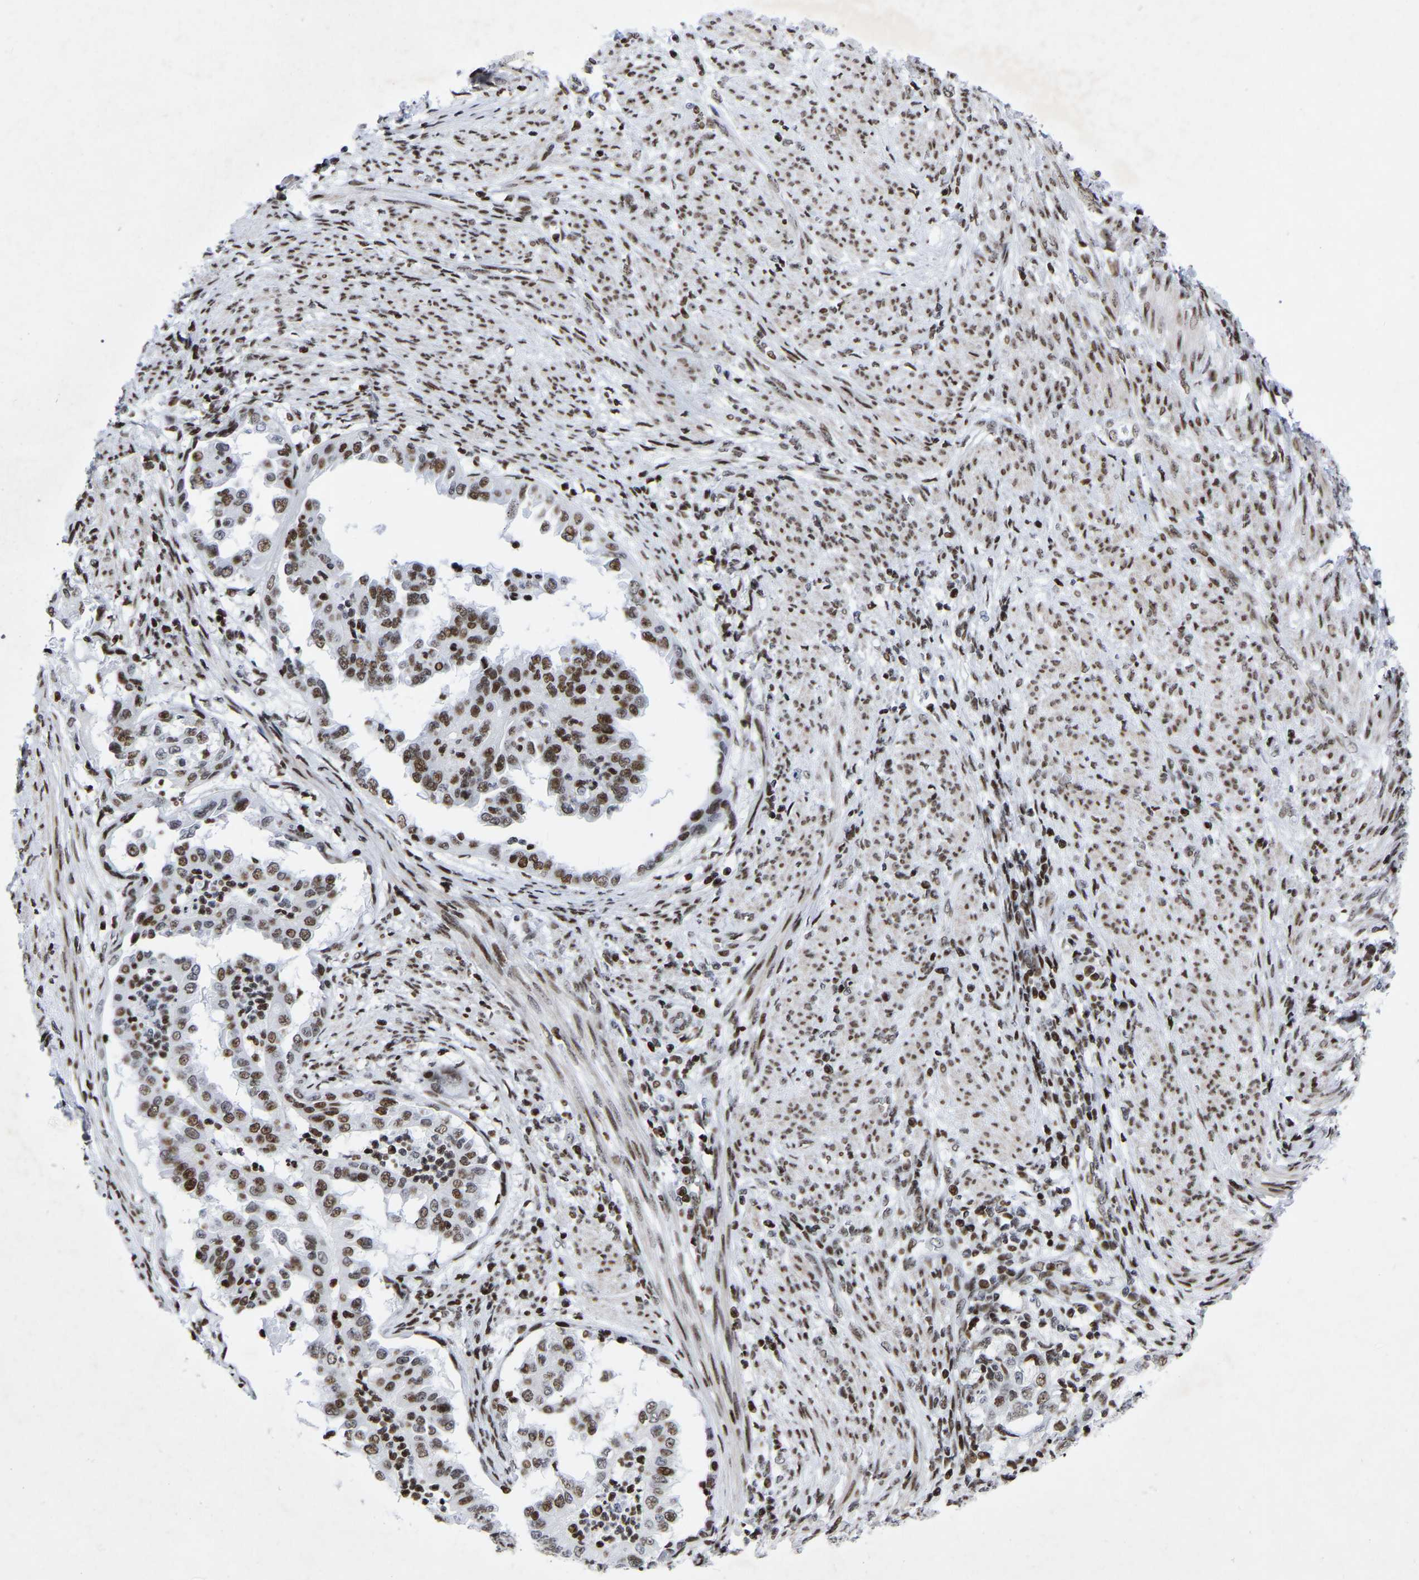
{"staining": {"intensity": "strong", "quantity": ">75%", "location": "nuclear"}, "tissue": "endometrial cancer", "cell_type": "Tumor cells", "image_type": "cancer", "snomed": [{"axis": "morphology", "description": "Adenocarcinoma, NOS"}, {"axis": "topography", "description": "Endometrium"}], "caption": "IHC micrograph of neoplastic tissue: human endometrial cancer (adenocarcinoma) stained using IHC displays high levels of strong protein expression localized specifically in the nuclear of tumor cells, appearing as a nuclear brown color.", "gene": "PRCC", "patient": {"sex": "female", "age": 85}}